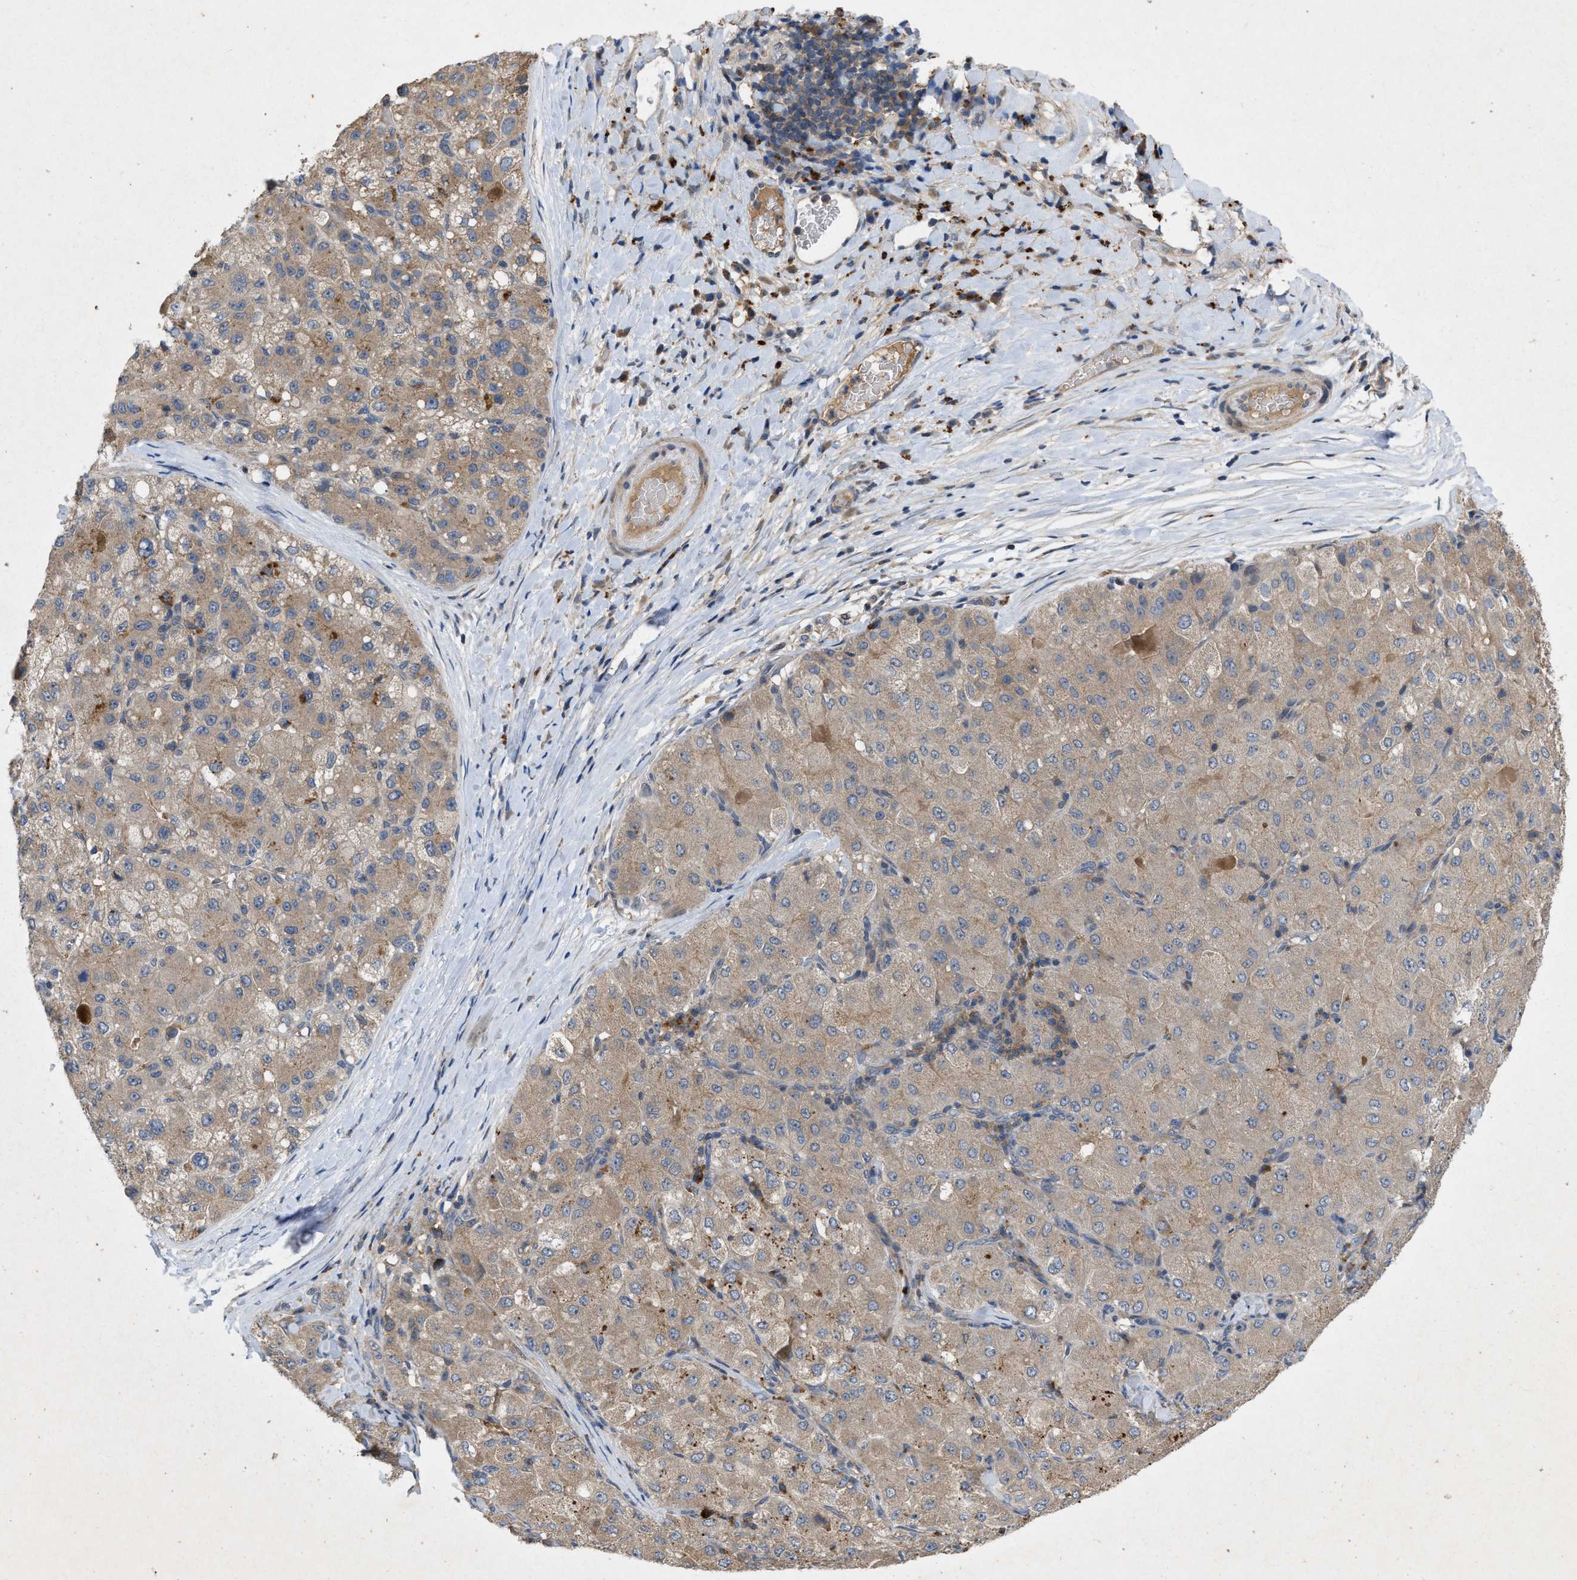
{"staining": {"intensity": "weak", "quantity": ">75%", "location": "cytoplasmic/membranous"}, "tissue": "liver cancer", "cell_type": "Tumor cells", "image_type": "cancer", "snomed": [{"axis": "morphology", "description": "Carcinoma, Hepatocellular, NOS"}, {"axis": "topography", "description": "Liver"}], "caption": "Brown immunohistochemical staining in hepatocellular carcinoma (liver) demonstrates weak cytoplasmic/membranous positivity in about >75% of tumor cells.", "gene": "LPAR2", "patient": {"sex": "male", "age": 80}}